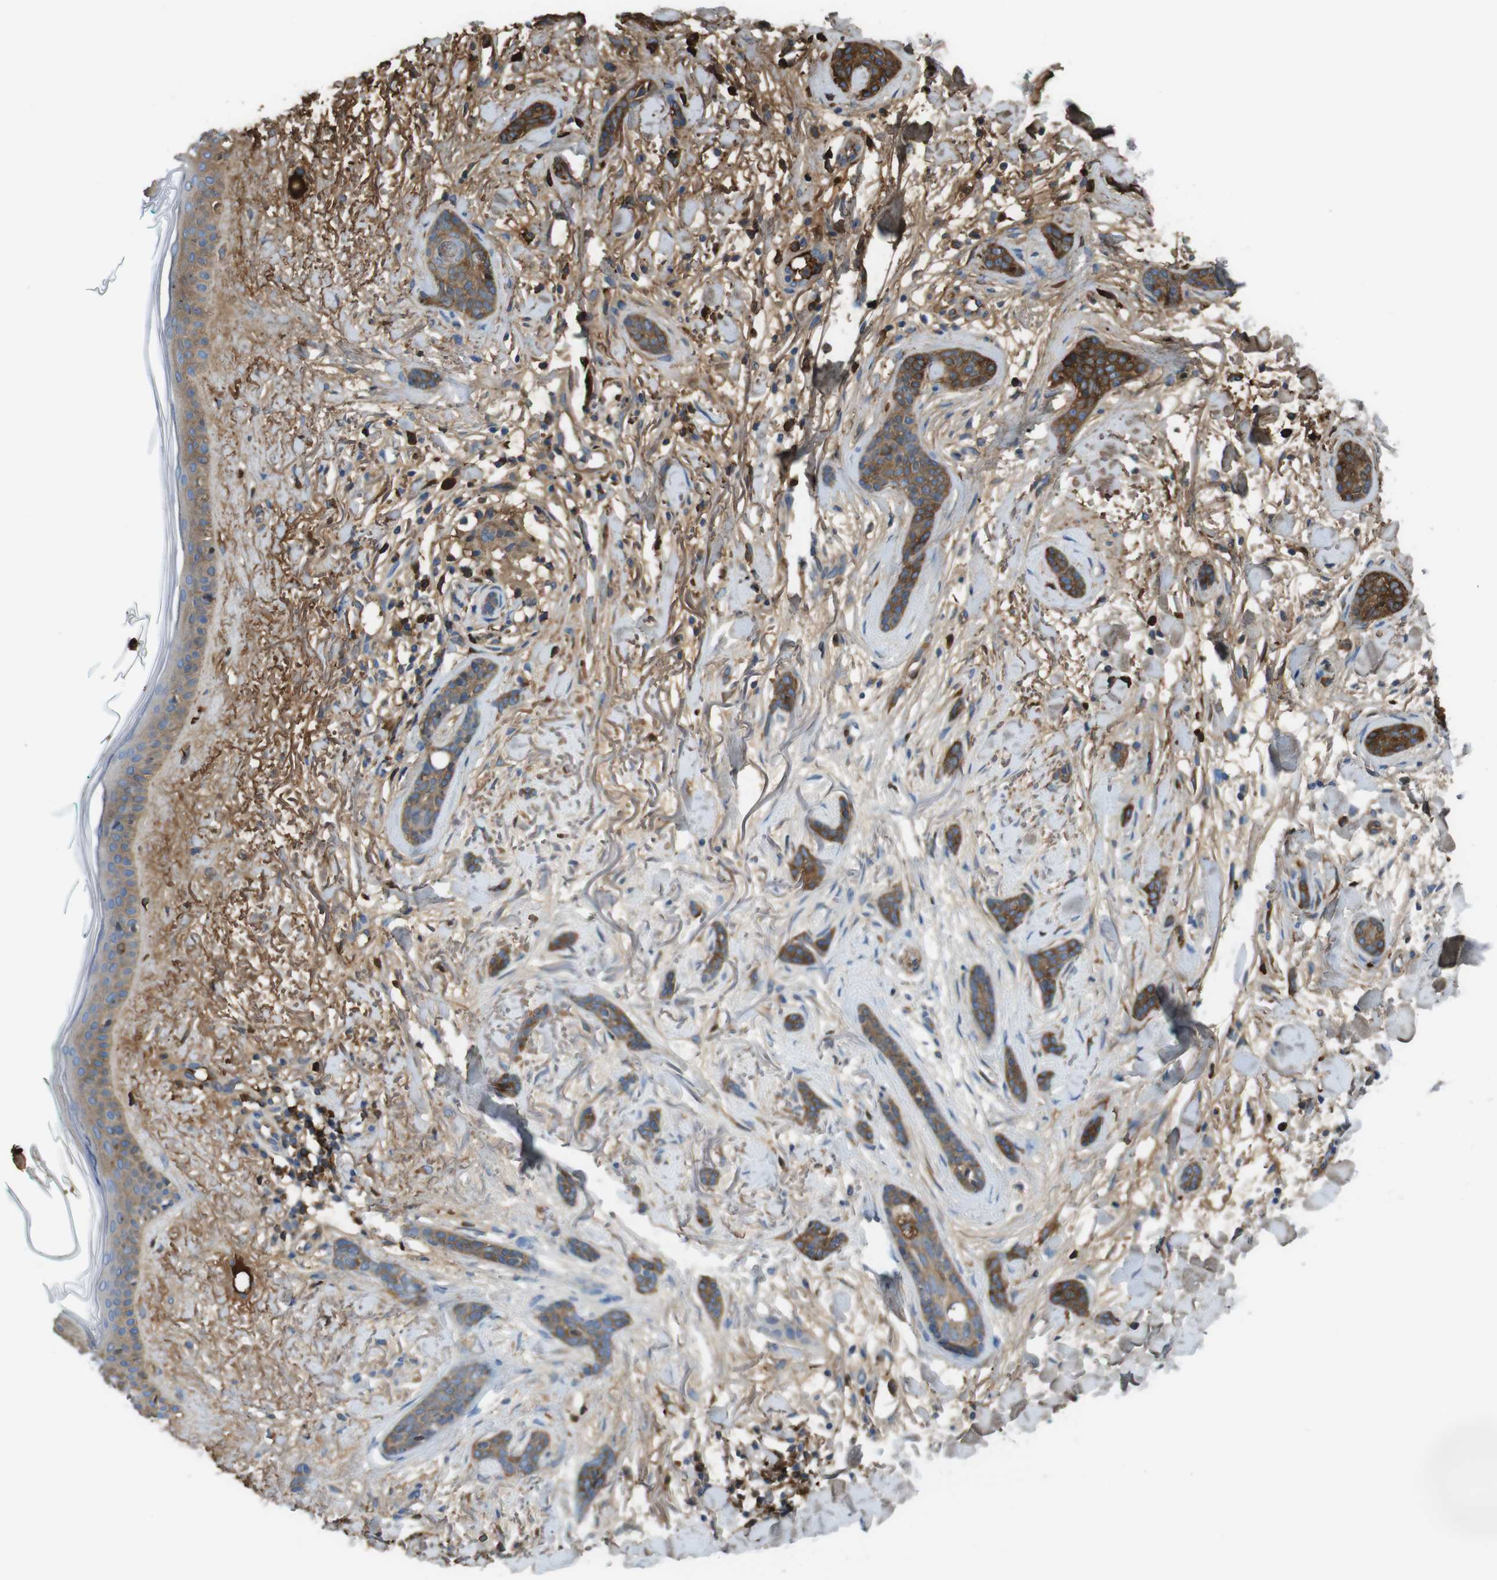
{"staining": {"intensity": "moderate", "quantity": ">75%", "location": "cytoplasmic/membranous"}, "tissue": "skin cancer", "cell_type": "Tumor cells", "image_type": "cancer", "snomed": [{"axis": "morphology", "description": "Basal cell carcinoma"}, {"axis": "morphology", "description": "Adnexal tumor, benign"}, {"axis": "topography", "description": "Skin"}], "caption": "The photomicrograph reveals immunohistochemical staining of skin cancer. There is moderate cytoplasmic/membranous staining is present in about >75% of tumor cells.", "gene": "LTBP4", "patient": {"sex": "female", "age": 42}}